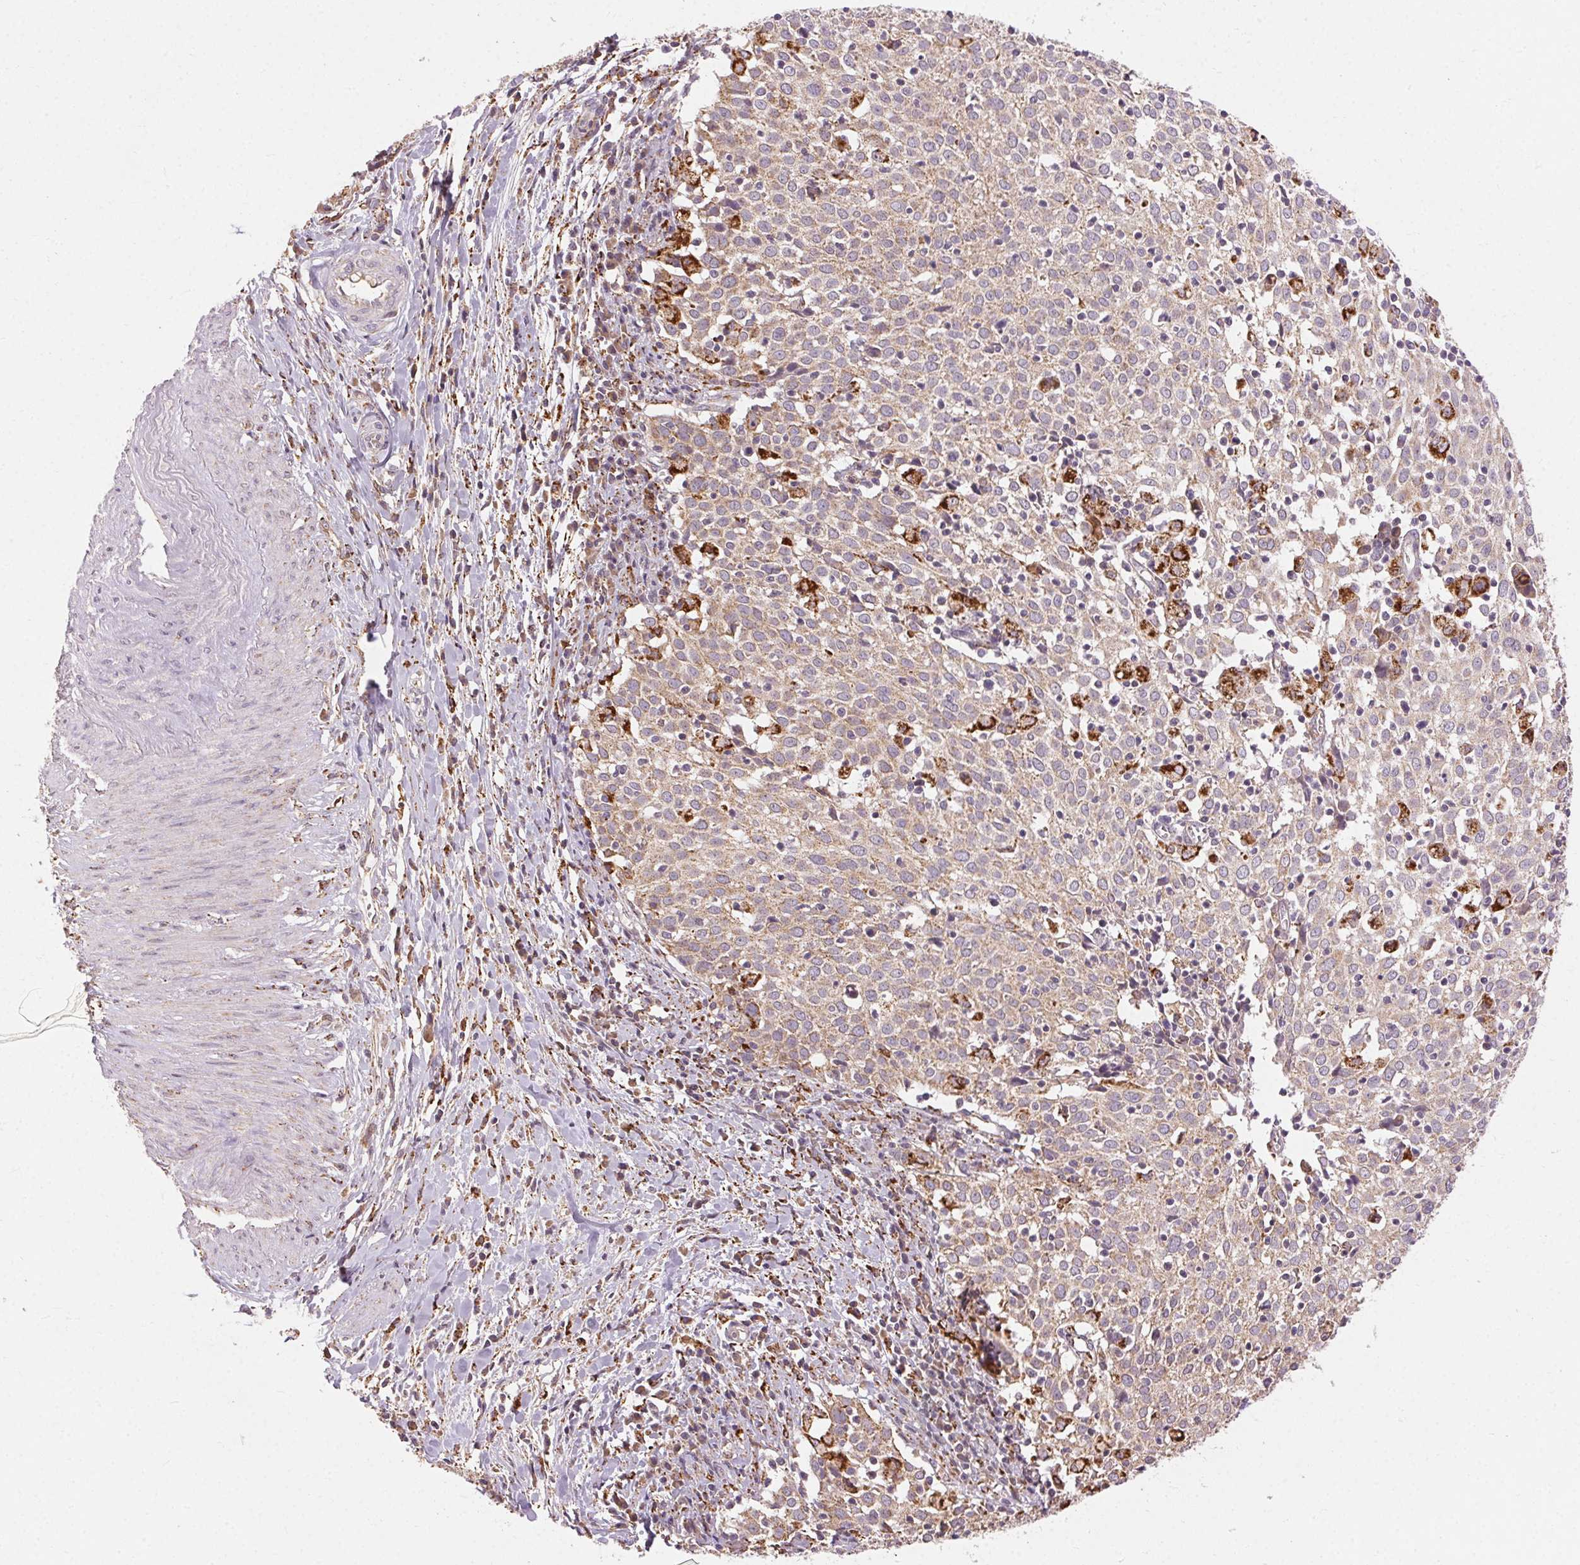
{"staining": {"intensity": "weak", "quantity": "25%-75%", "location": "cytoplasmic/membranous"}, "tissue": "cervical cancer", "cell_type": "Tumor cells", "image_type": "cancer", "snomed": [{"axis": "morphology", "description": "Squamous cell carcinoma, NOS"}, {"axis": "topography", "description": "Cervix"}], "caption": "Squamous cell carcinoma (cervical) was stained to show a protein in brown. There is low levels of weak cytoplasmic/membranous expression in approximately 25%-75% of tumor cells.", "gene": "REP15", "patient": {"sex": "female", "age": 39}}